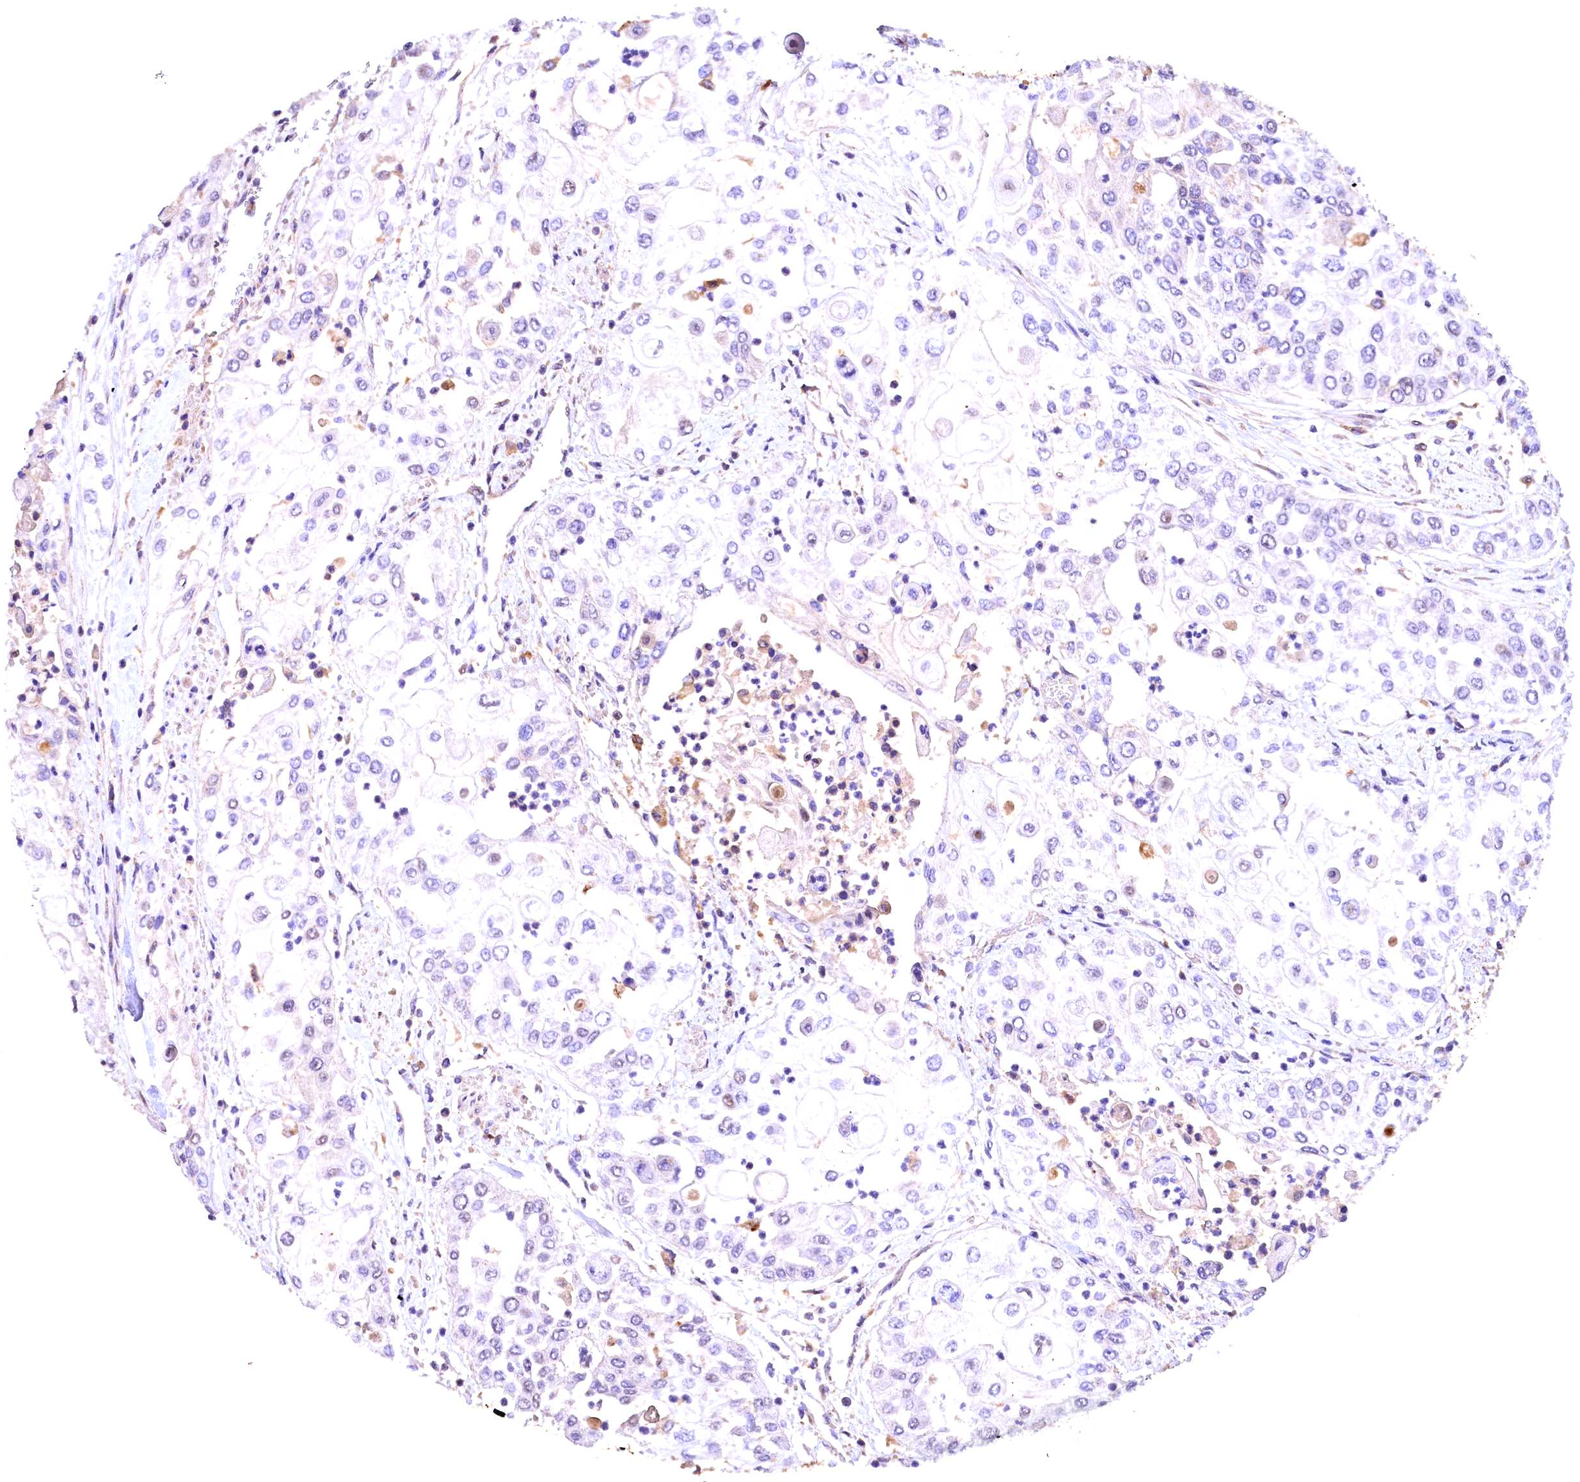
{"staining": {"intensity": "negative", "quantity": "none", "location": "none"}, "tissue": "urothelial cancer", "cell_type": "Tumor cells", "image_type": "cancer", "snomed": [{"axis": "morphology", "description": "Urothelial carcinoma, High grade"}, {"axis": "topography", "description": "Urinary bladder"}], "caption": "DAB (3,3'-diaminobenzidine) immunohistochemical staining of human urothelial carcinoma (high-grade) demonstrates no significant staining in tumor cells.", "gene": "NAIP", "patient": {"sex": "female", "age": 79}}